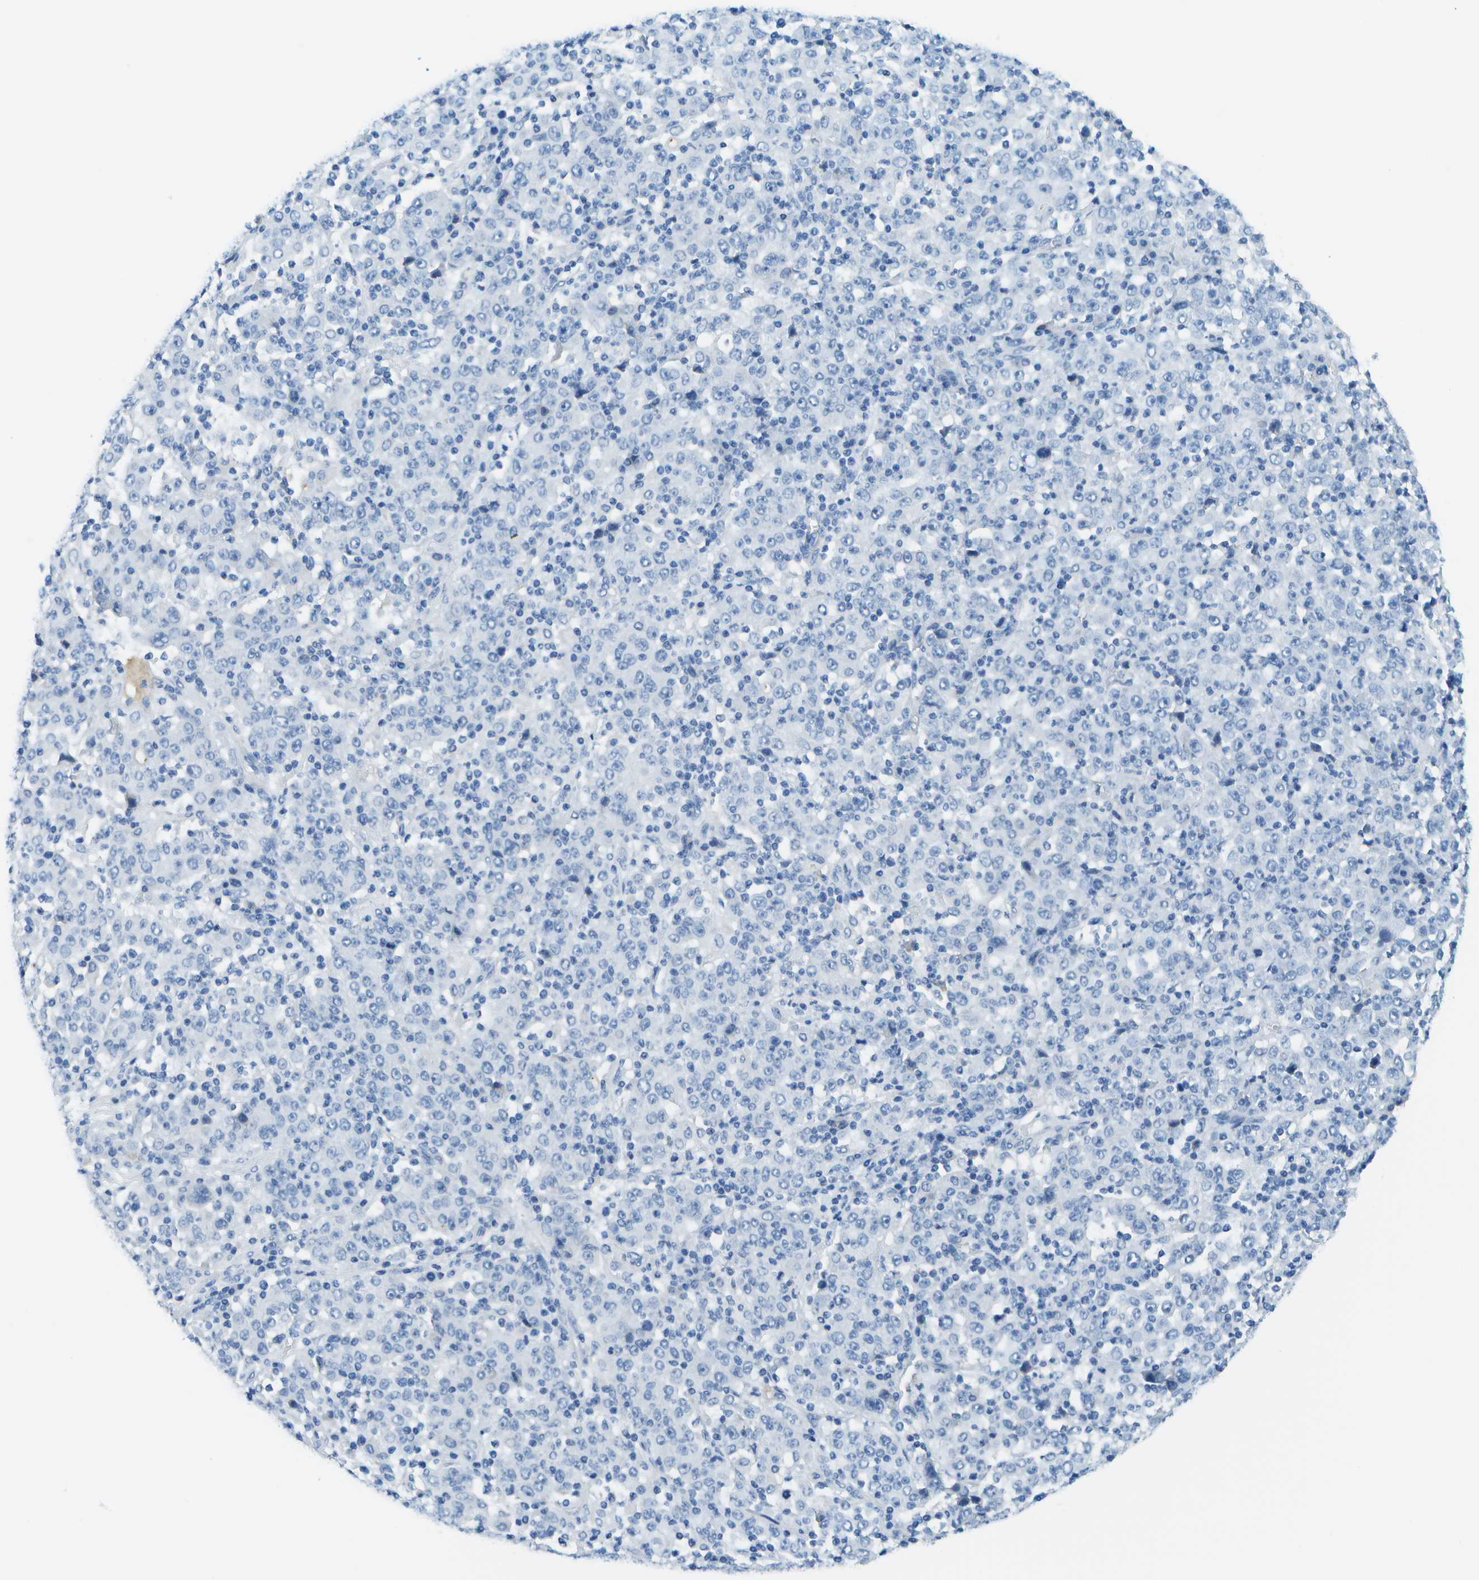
{"staining": {"intensity": "negative", "quantity": "none", "location": "none"}, "tissue": "stomach cancer", "cell_type": "Tumor cells", "image_type": "cancer", "snomed": [{"axis": "morphology", "description": "Normal tissue, NOS"}, {"axis": "morphology", "description": "Adenocarcinoma, NOS"}, {"axis": "topography", "description": "Stomach, upper"}, {"axis": "topography", "description": "Stomach"}], "caption": "The image displays no staining of tumor cells in adenocarcinoma (stomach).", "gene": "C1S", "patient": {"sex": "male", "age": 59}}